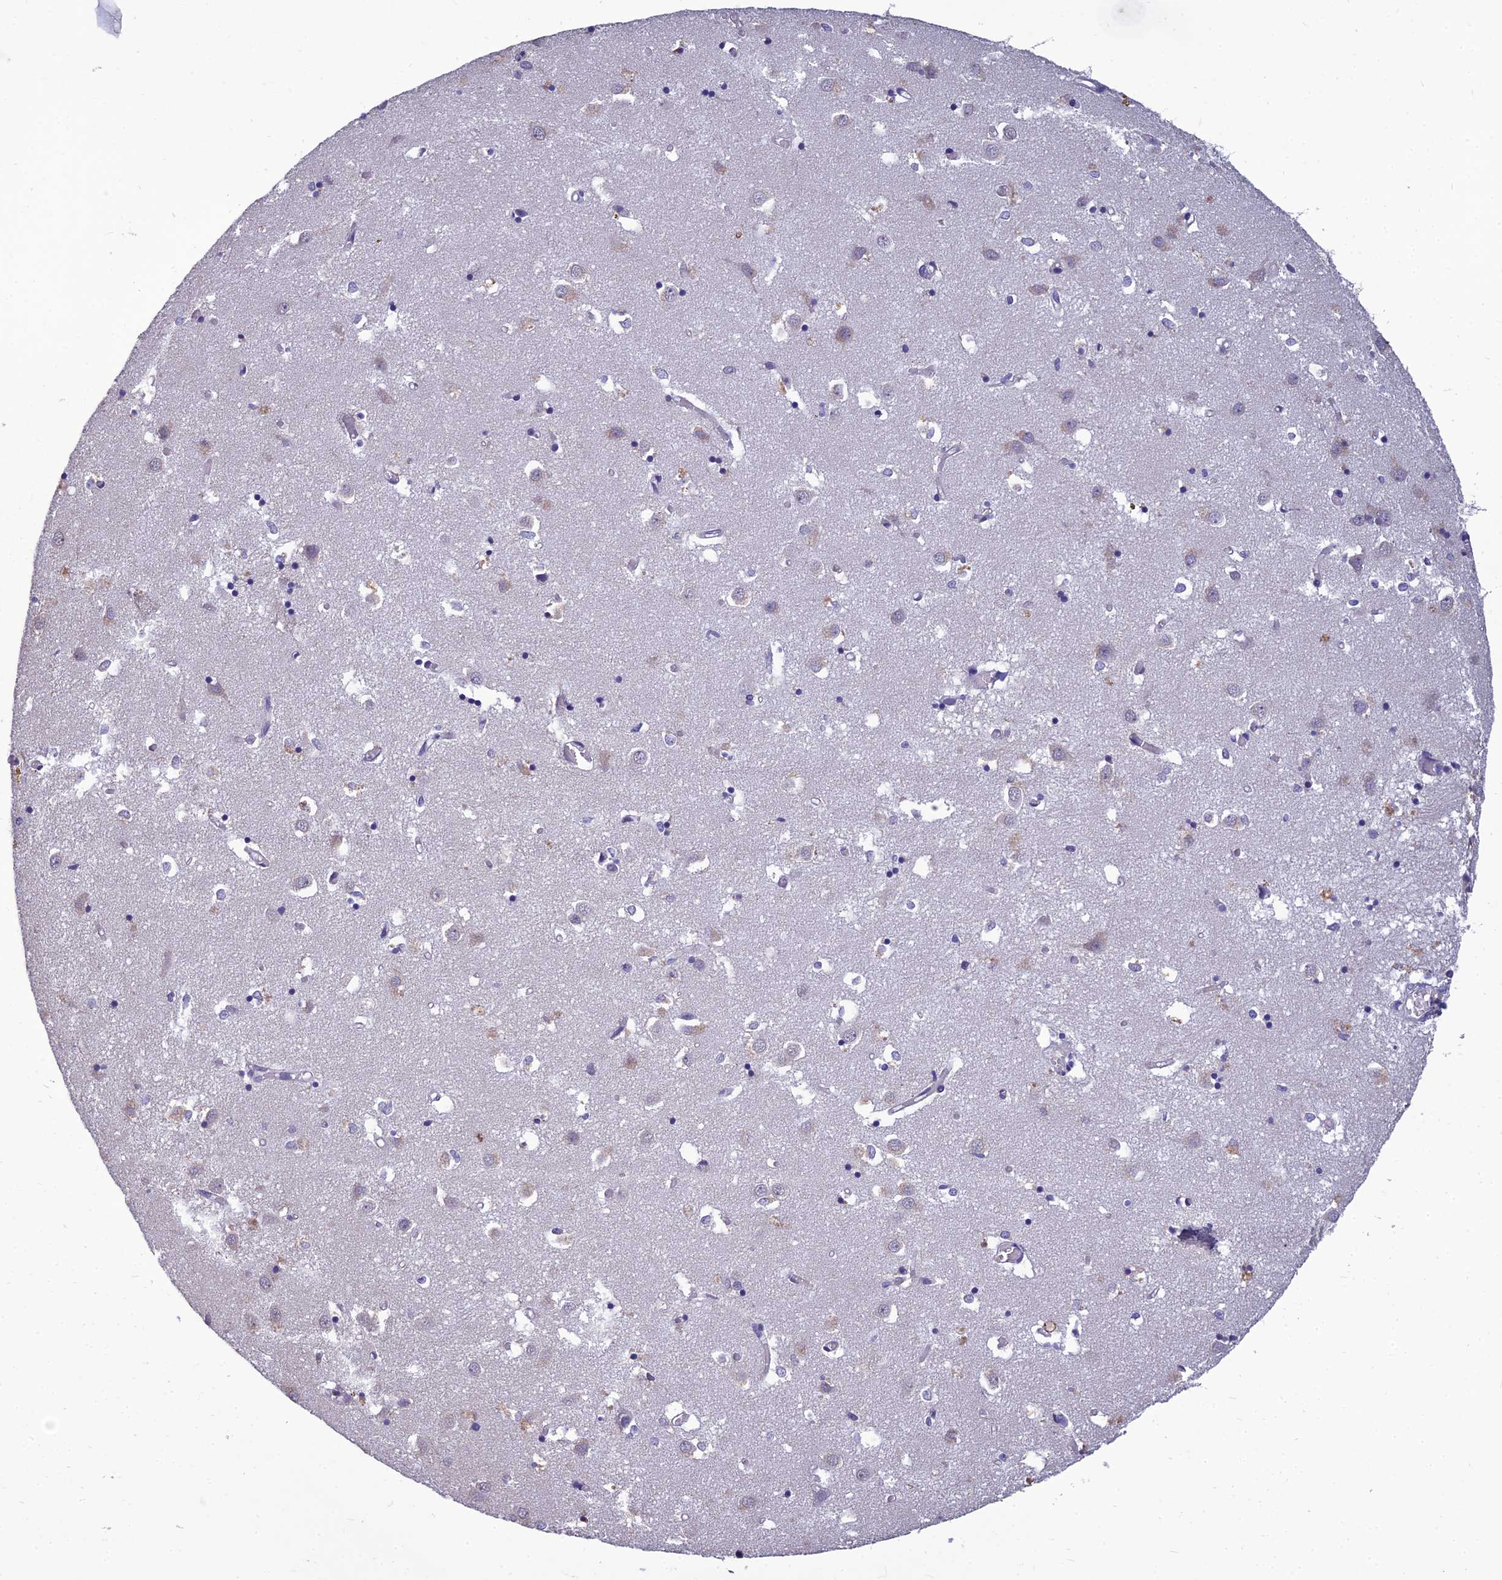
{"staining": {"intensity": "negative", "quantity": "none", "location": "none"}, "tissue": "caudate", "cell_type": "Glial cells", "image_type": "normal", "snomed": [{"axis": "morphology", "description": "Normal tissue, NOS"}, {"axis": "topography", "description": "Lateral ventricle wall"}], "caption": "This is an immunohistochemistry (IHC) histopathology image of normal caudate. There is no staining in glial cells.", "gene": "GRWD1", "patient": {"sex": "male", "age": 70}}